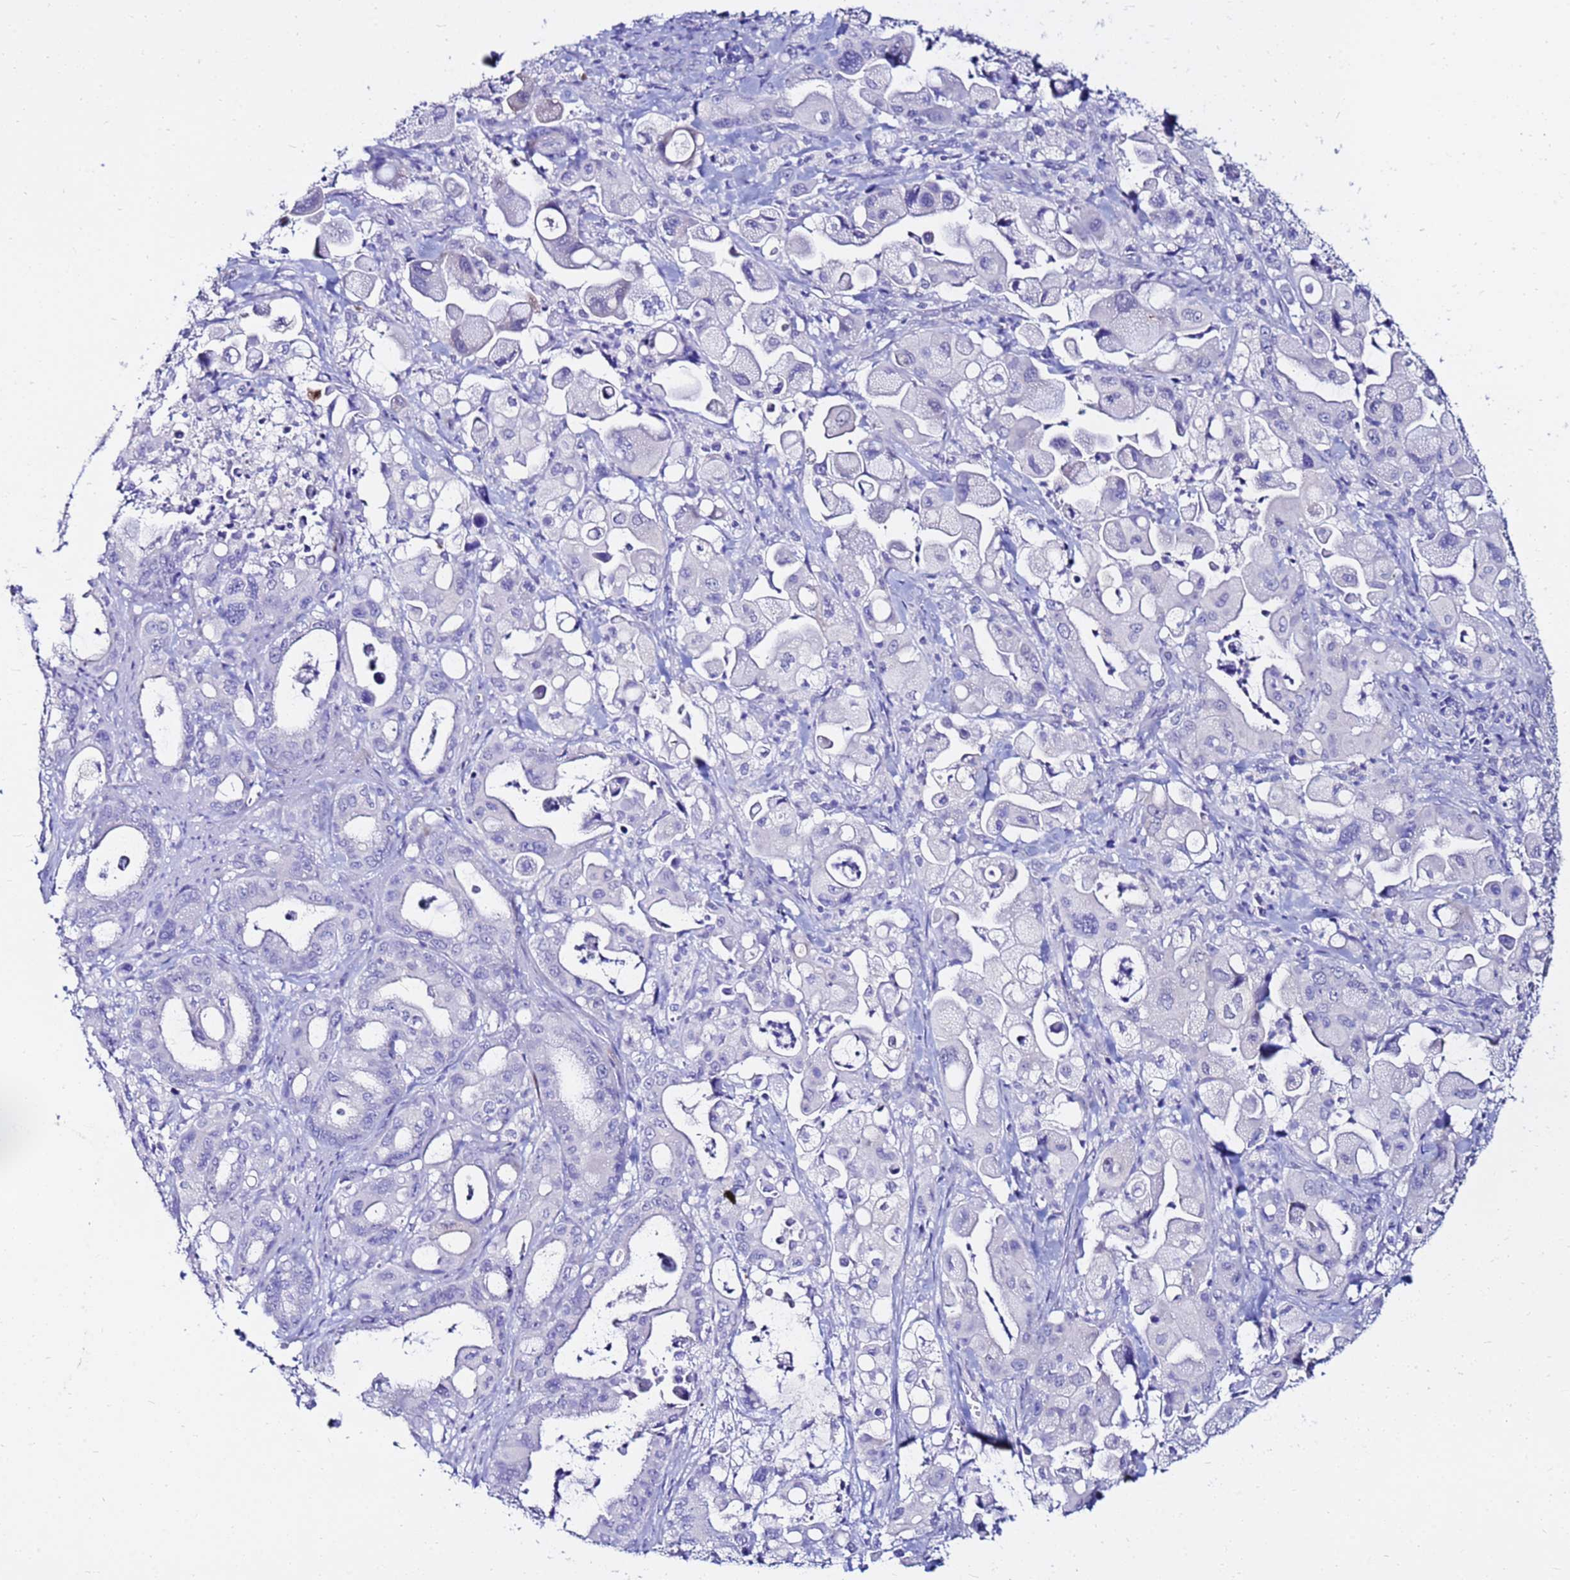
{"staining": {"intensity": "negative", "quantity": "none", "location": "none"}, "tissue": "pancreatic cancer", "cell_type": "Tumor cells", "image_type": "cancer", "snomed": [{"axis": "morphology", "description": "Adenocarcinoma, NOS"}, {"axis": "topography", "description": "Pancreas"}], "caption": "Tumor cells show no significant positivity in pancreatic cancer.", "gene": "PPP1R14C", "patient": {"sex": "male", "age": 68}}